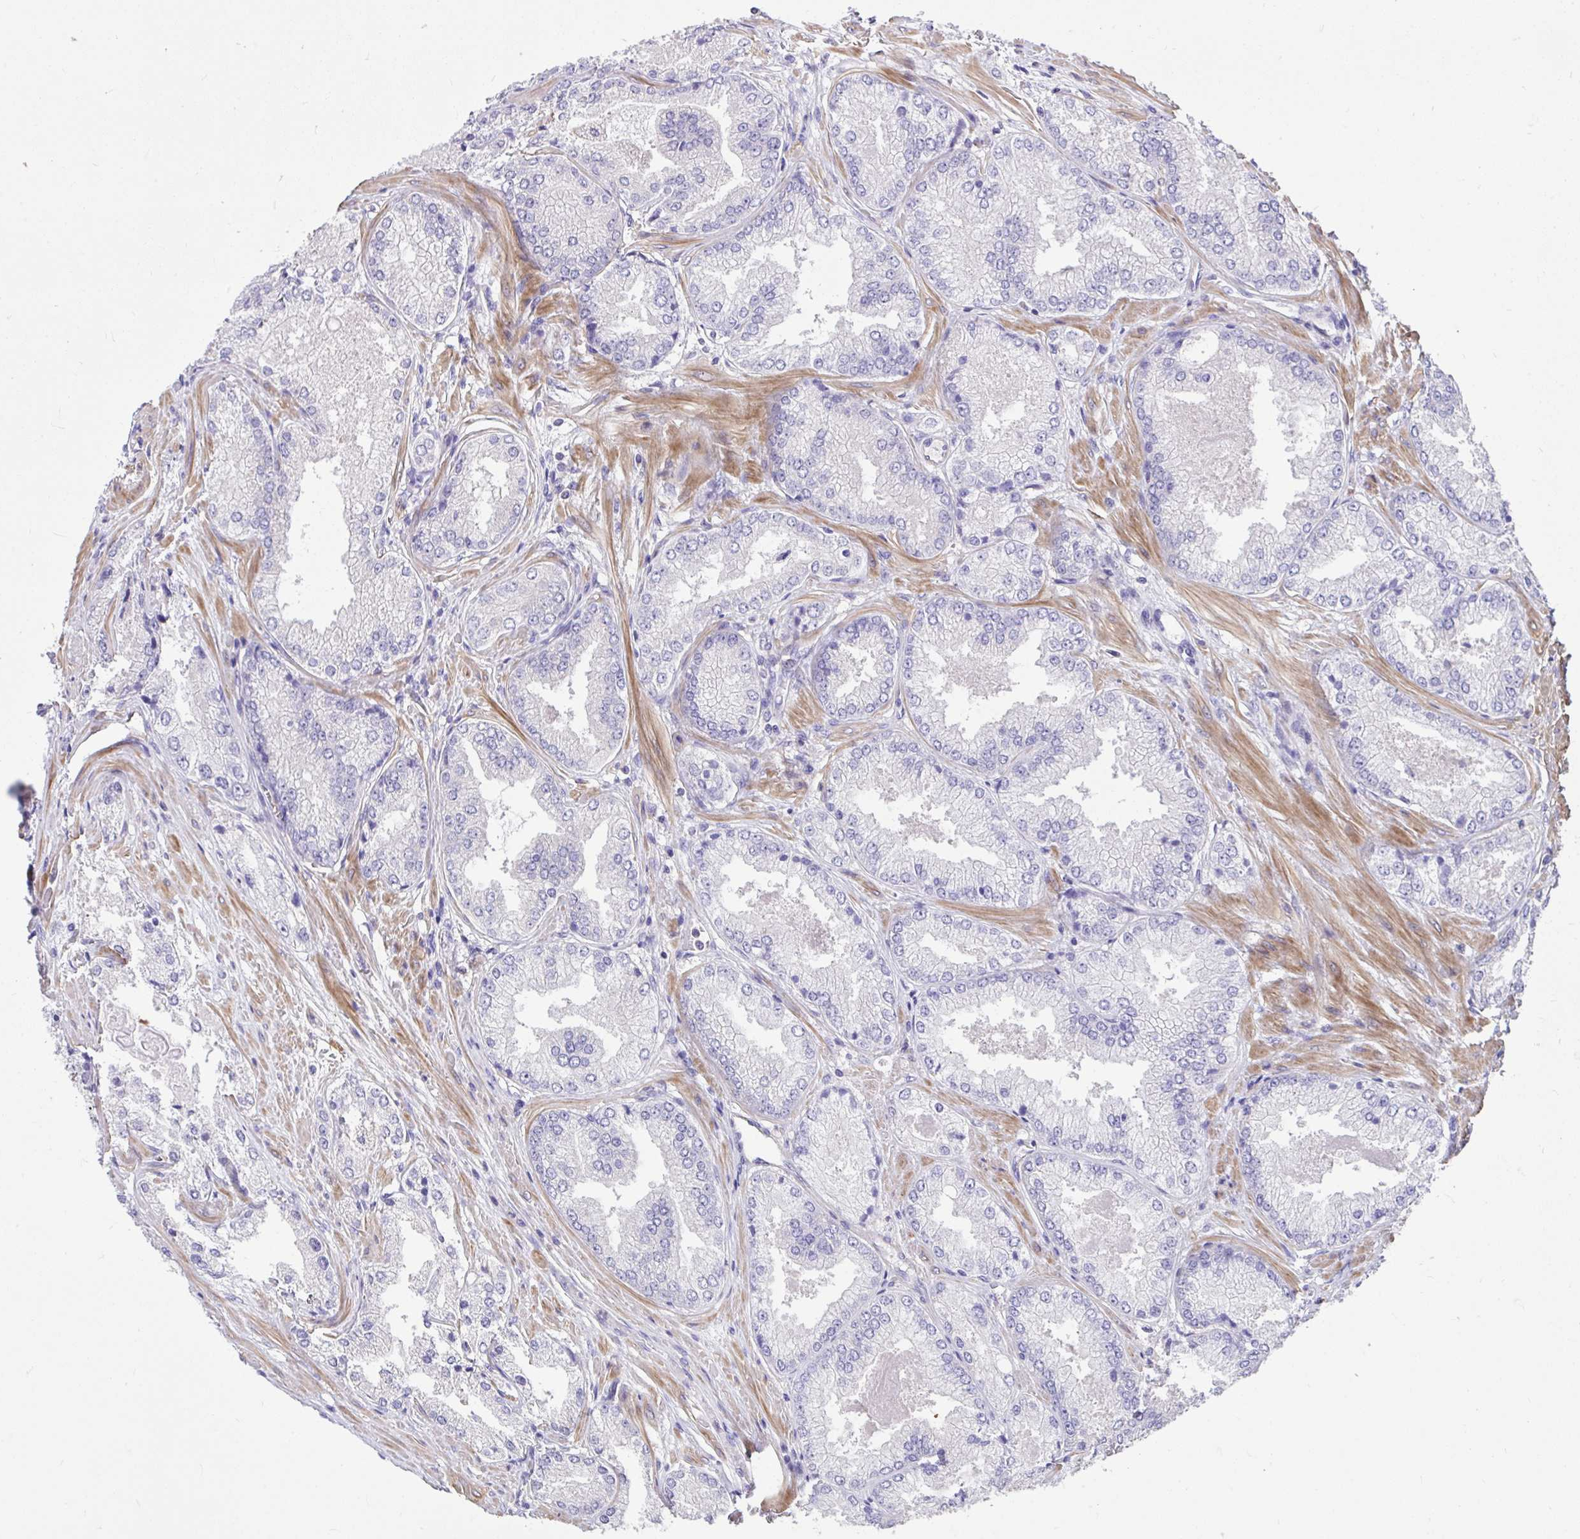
{"staining": {"intensity": "negative", "quantity": "none", "location": "none"}, "tissue": "prostate cancer", "cell_type": "Tumor cells", "image_type": "cancer", "snomed": [{"axis": "morphology", "description": "Adenocarcinoma, Low grade"}, {"axis": "topography", "description": "Prostate"}], "caption": "Image shows no significant protein staining in tumor cells of adenocarcinoma (low-grade) (prostate).", "gene": "IGFL2", "patient": {"sex": "male", "age": 68}}